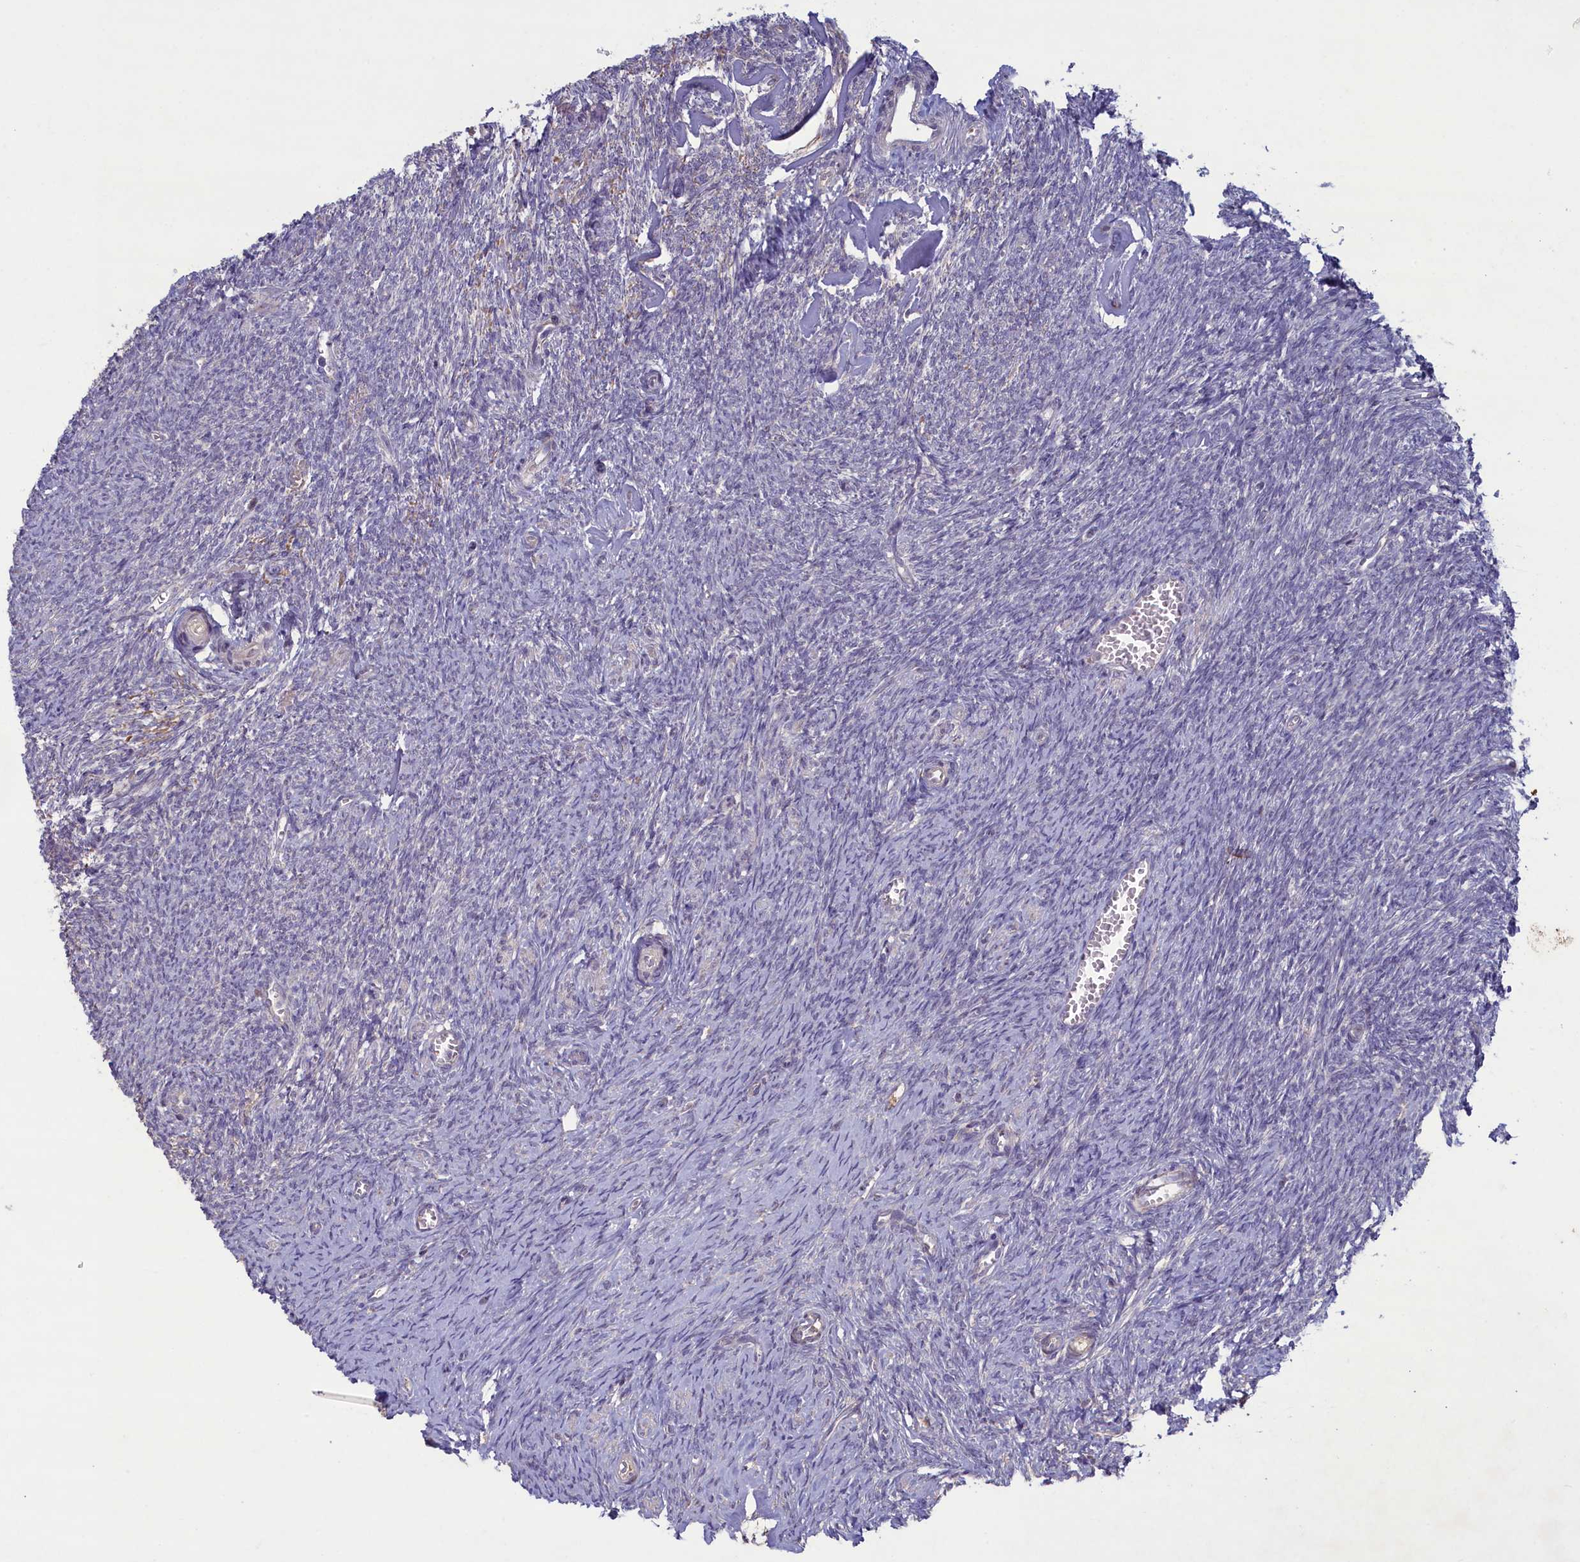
{"staining": {"intensity": "negative", "quantity": "none", "location": "none"}, "tissue": "ovary", "cell_type": "Ovarian stroma cells", "image_type": "normal", "snomed": [{"axis": "morphology", "description": "Normal tissue, NOS"}, {"axis": "topography", "description": "Ovary"}], "caption": "Immunohistochemical staining of unremarkable human ovary shows no significant staining in ovarian stroma cells. (Brightfield microscopy of DAB immunohistochemistry (IHC) at high magnification).", "gene": "ATF7IP2", "patient": {"sex": "female", "age": 44}}